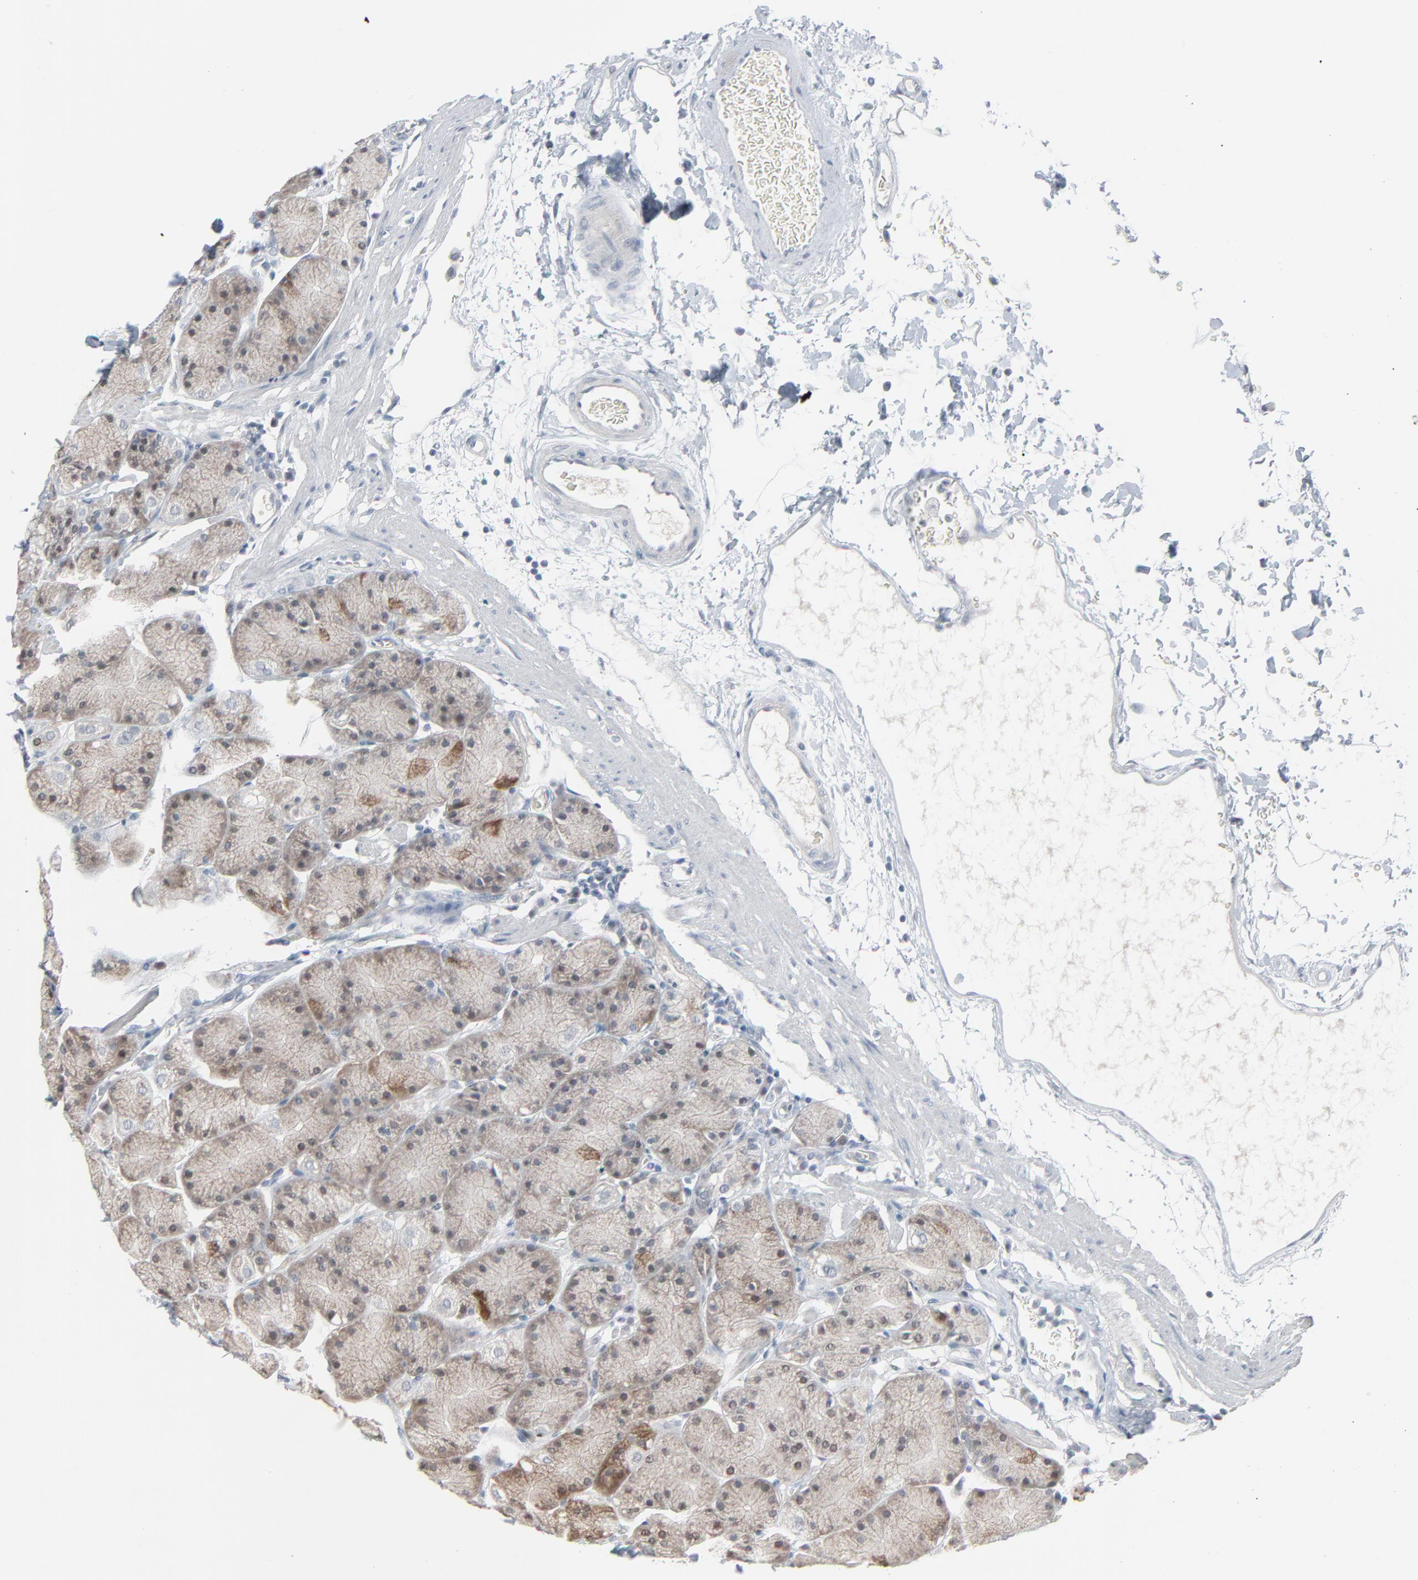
{"staining": {"intensity": "weak", "quantity": "25%-75%", "location": "cytoplasmic/membranous,nuclear"}, "tissue": "stomach", "cell_type": "Glandular cells", "image_type": "normal", "snomed": [{"axis": "morphology", "description": "Normal tissue, NOS"}, {"axis": "topography", "description": "Stomach, upper"}, {"axis": "topography", "description": "Stomach"}], "caption": "This is a micrograph of immunohistochemistry staining of normal stomach, which shows weak staining in the cytoplasmic/membranous,nuclear of glandular cells.", "gene": "SAGE1", "patient": {"sex": "male", "age": 76}}